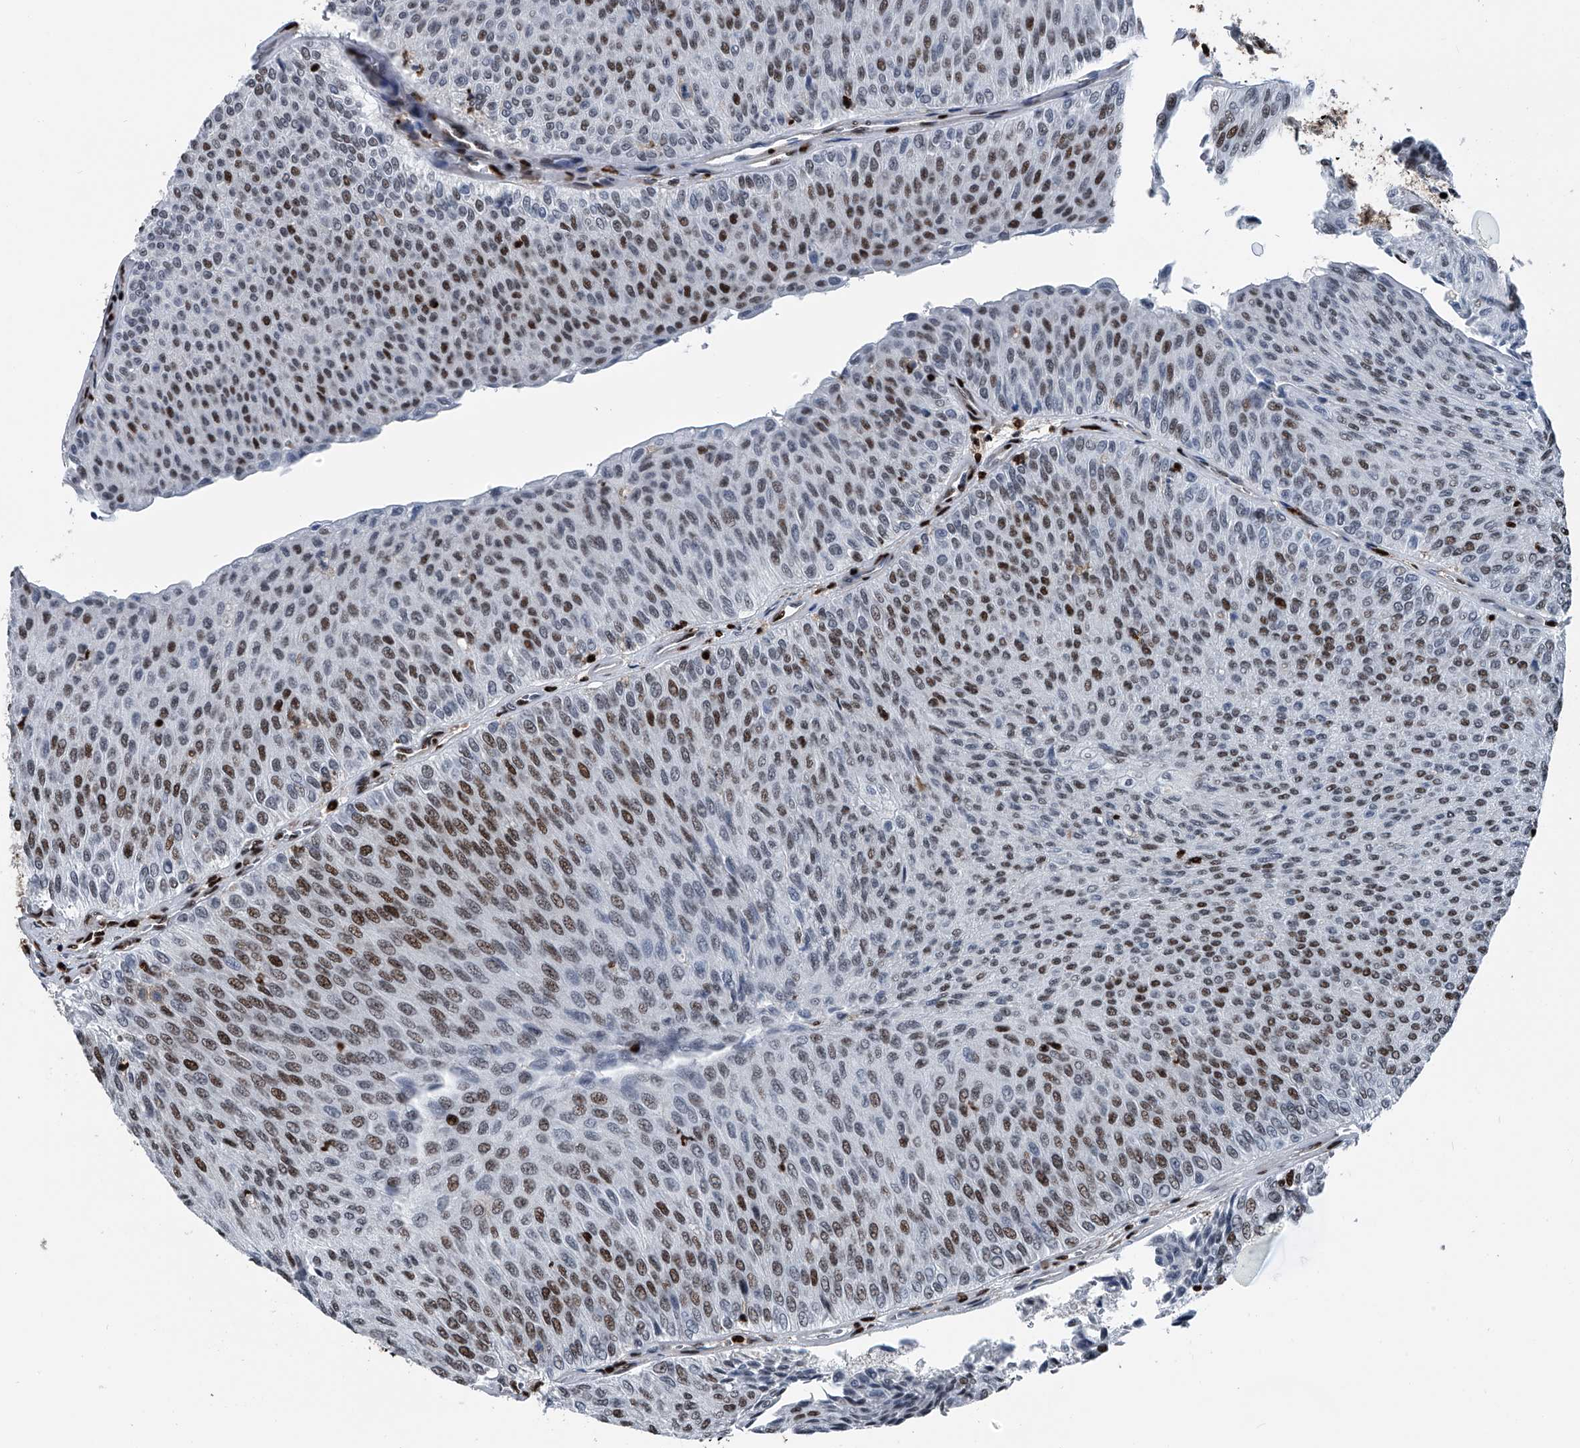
{"staining": {"intensity": "moderate", "quantity": "<25%", "location": "nuclear"}, "tissue": "urothelial cancer", "cell_type": "Tumor cells", "image_type": "cancer", "snomed": [{"axis": "morphology", "description": "Urothelial carcinoma, Low grade"}, {"axis": "topography", "description": "Urinary bladder"}], "caption": "Moderate nuclear positivity is seen in about <25% of tumor cells in urothelial cancer.", "gene": "FKBP5", "patient": {"sex": "male", "age": 78}}